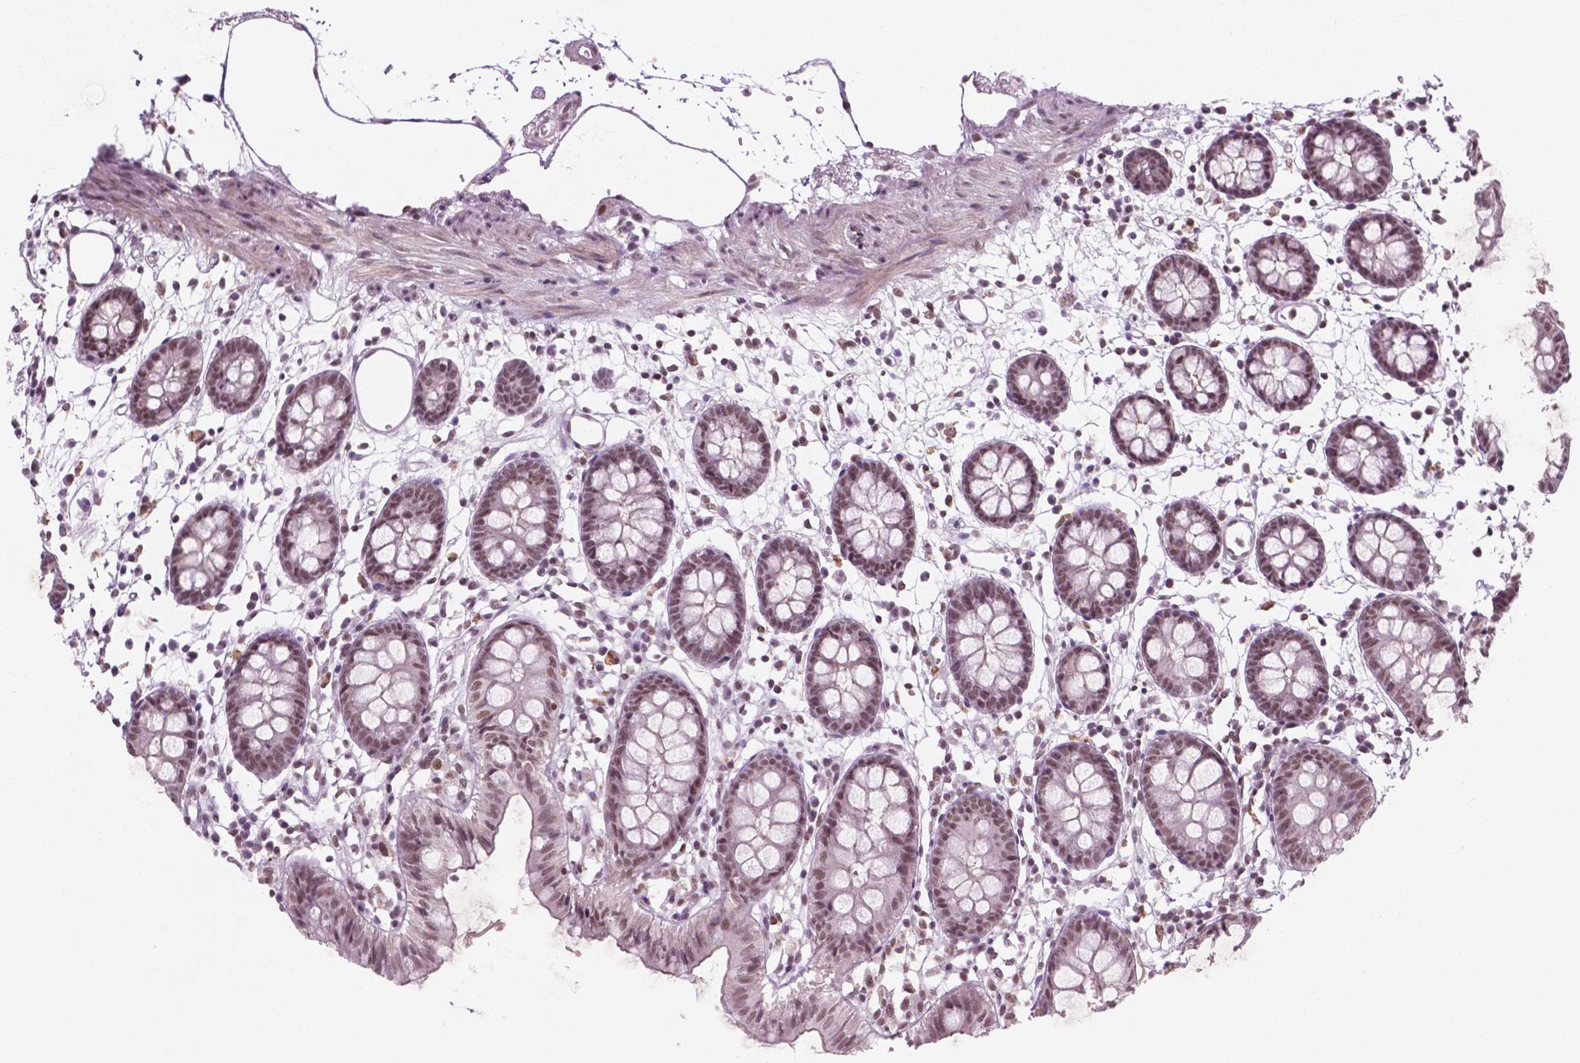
{"staining": {"intensity": "moderate", "quantity": ">75%", "location": "nuclear"}, "tissue": "colon", "cell_type": "Endothelial cells", "image_type": "normal", "snomed": [{"axis": "morphology", "description": "Normal tissue, NOS"}, {"axis": "topography", "description": "Colon"}], "caption": "A brown stain highlights moderate nuclear expression of a protein in endothelial cells of unremarkable human colon. (IHC, brightfield microscopy, high magnification).", "gene": "CTR9", "patient": {"sex": "female", "age": 84}}